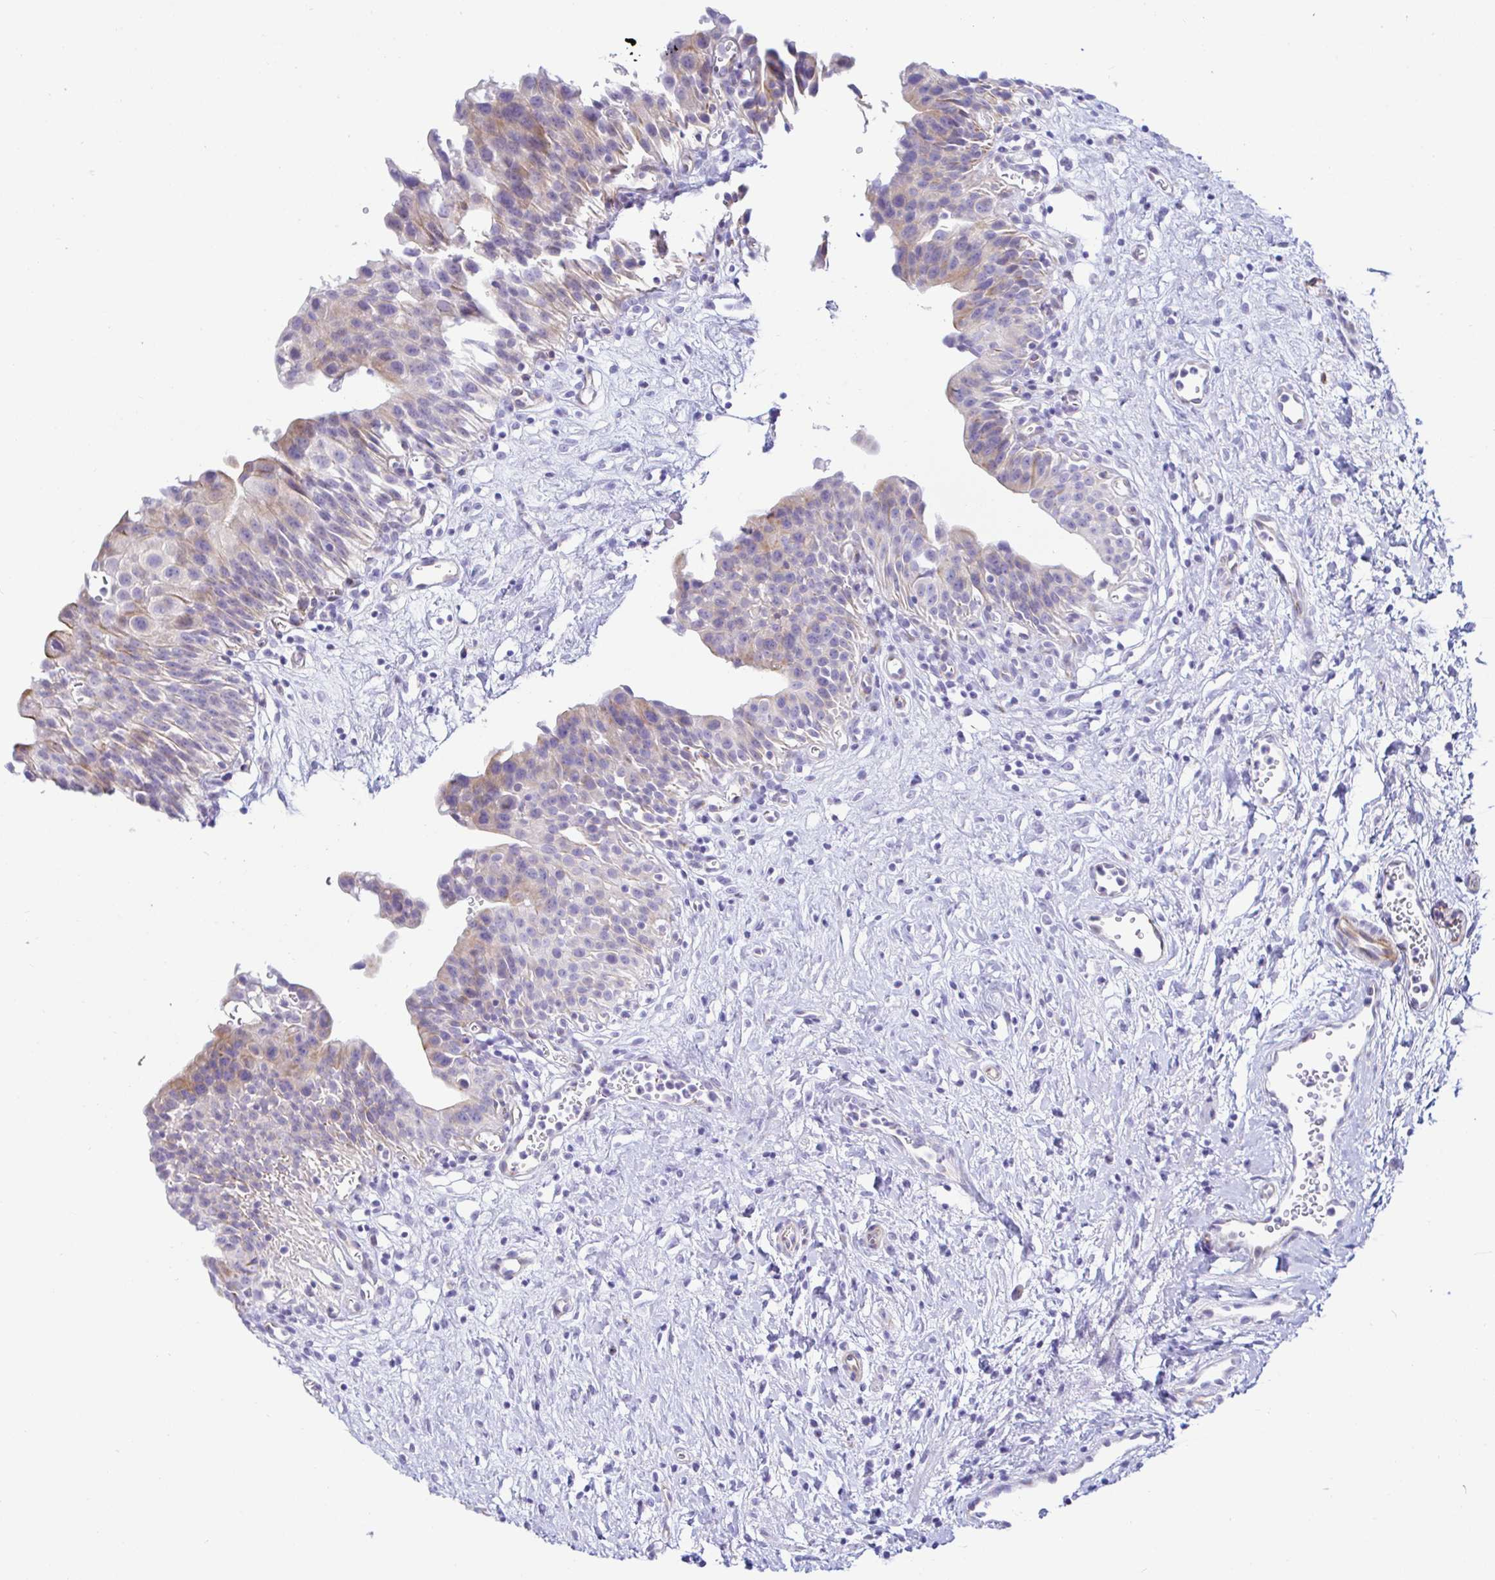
{"staining": {"intensity": "weak", "quantity": "<25%", "location": "cytoplasmic/membranous"}, "tissue": "urinary bladder", "cell_type": "Urothelial cells", "image_type": "normal", "snomed": [{"axis": "morphology", "description": "Normal tissue, NOS"}, {"axis": "topography", "description": "Urinary bladder"}], "caption": "Protein analysis of benign urinary bladder exhibits no significant expression in urothelial cells.", "gene": "PINLYP", "patient": {"sex": "male", "age": 51}}